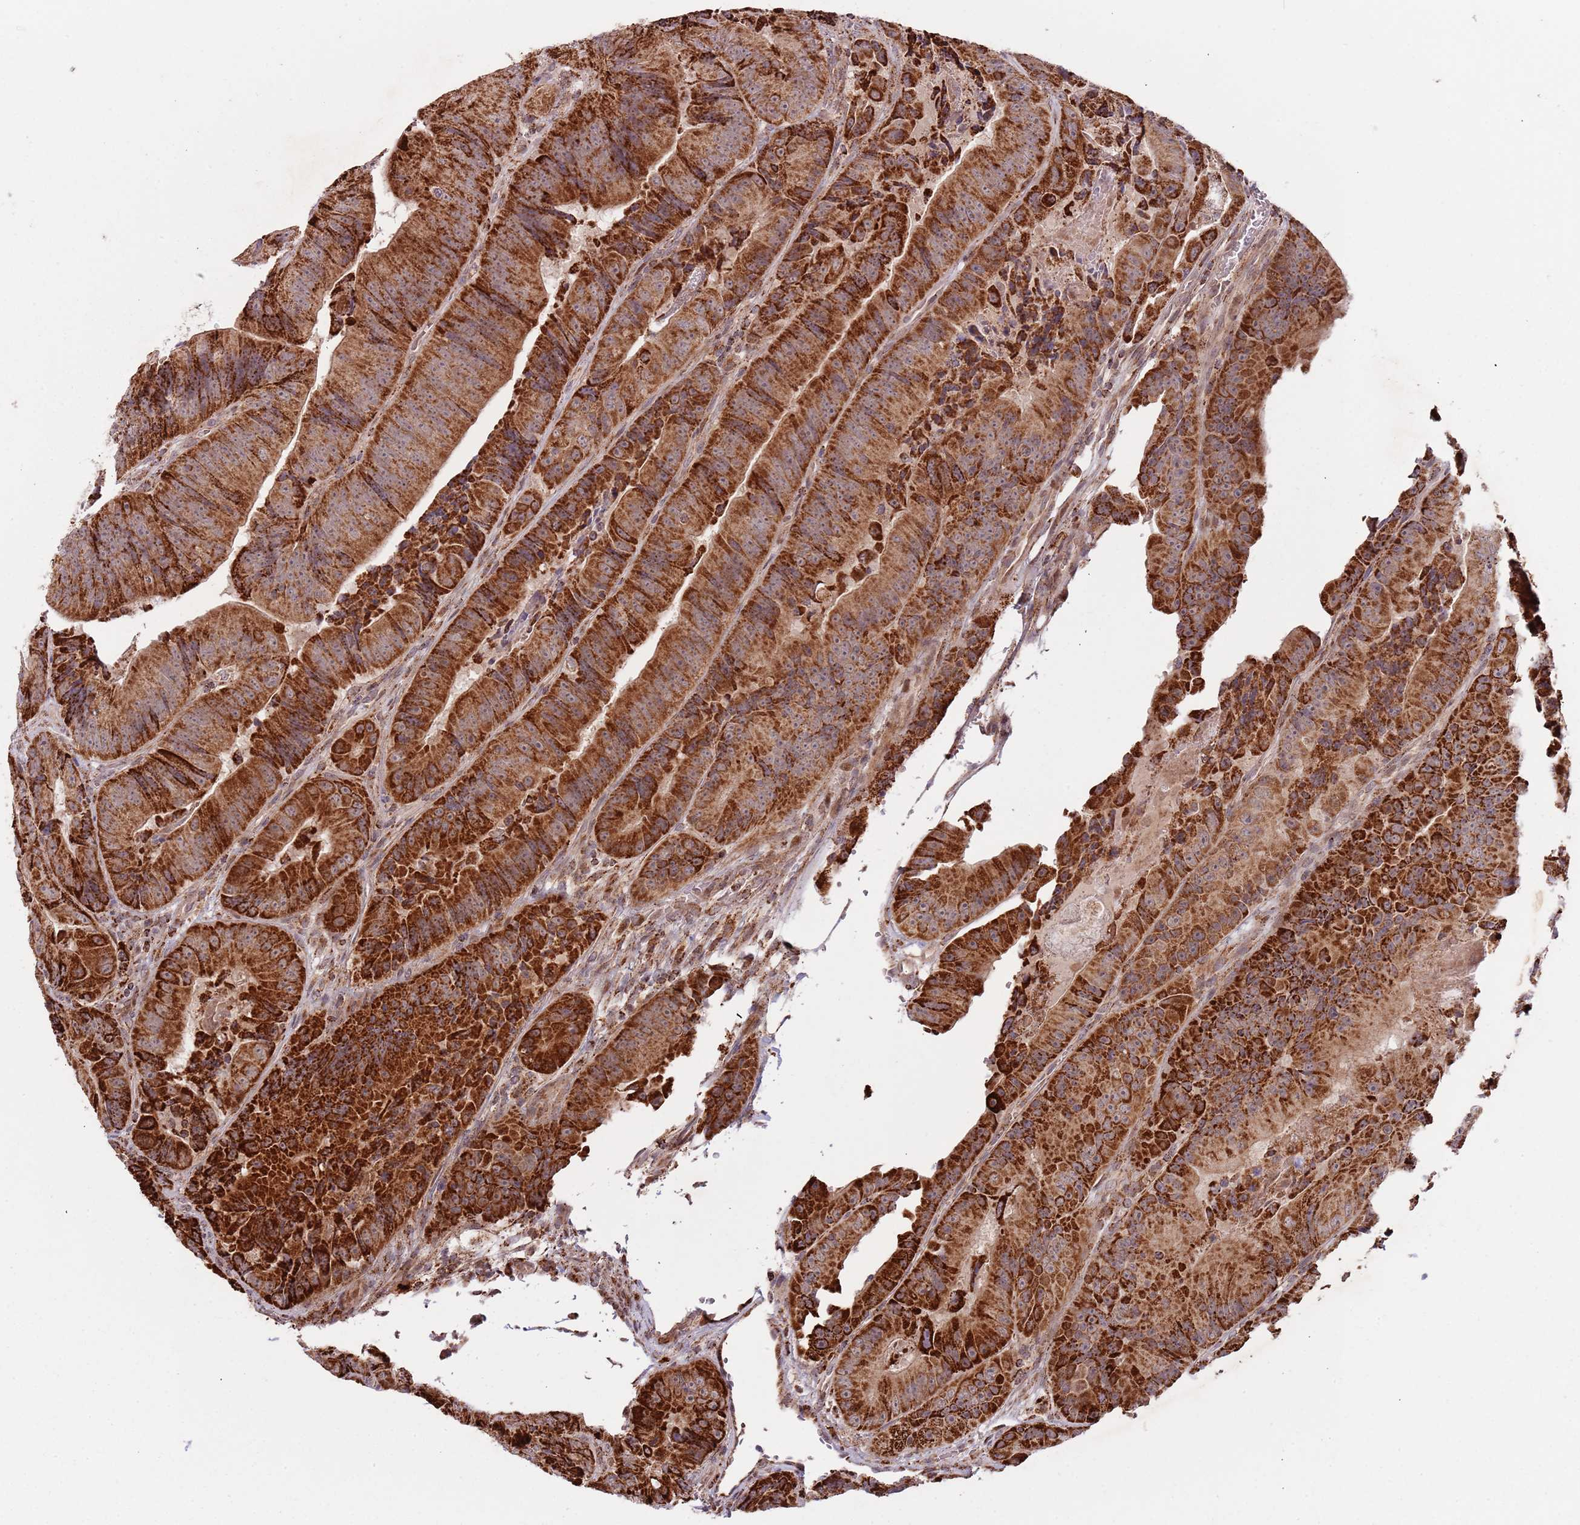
{"staining": {"intensity": "strong", "quantity": ">75%", "location": "cytoplasmic/membranous"}, "tissue": "colorectal cancer", "cell_type": "Tumor cells", "image_type": "cancer", "snomed": [{"axis": "morphology", "description": "Adenocarcinoma, NOS"}, {"axis": "topography", "description": "Colon"}], "caption": "Immunohistochemical staining of adenocarcinoma (colorectal) shows high levels of strong cytoplasmic/membranous expression in approximately >75% of tumor cells.", "gene": "ULK3", "patient": {"sex": "female", "age": 86}}